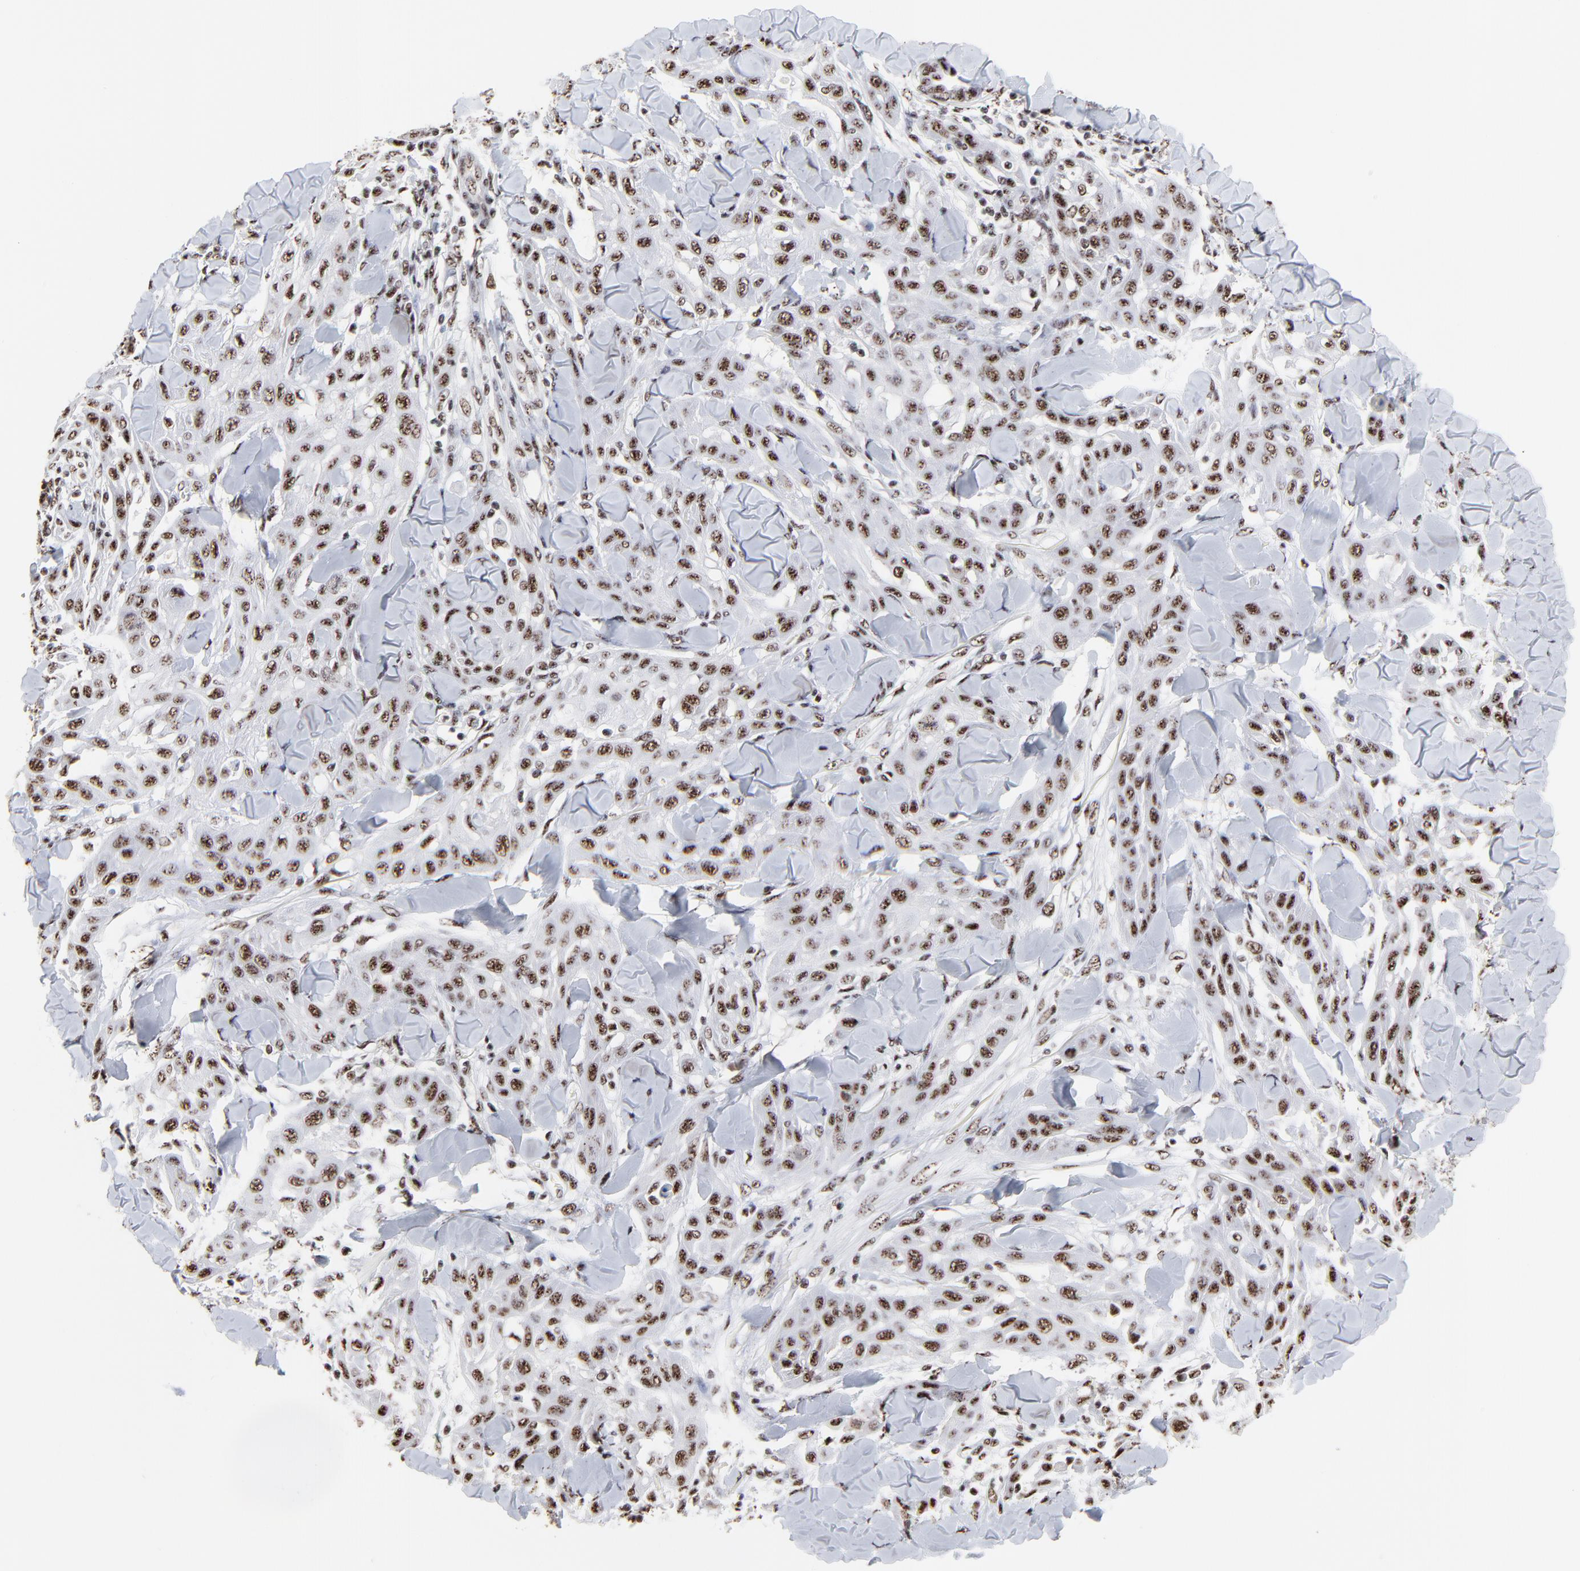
{"staining": {"intensity": "moderate", "quantity": ">75%", "location": "nuclear"}, "tissue": "skin cancer", "cell_type": "Tumor cells", "image_type": "cancer", "snomed": [{"axis": "morphology", "description": "Squamous cell carcinoma, NOS"}, {"axis": "topography", "description": "Skin"}], "caption": "Moderate nuclear staining is seen in about >75% of tumor cells in skin cancer. The staining is performed using DAB (3,3'-diaminobenzidine) brown chromogen to label protein expression. The nuclei are counter-stained blue using hematoxylin.", "gene": "MBD4", "patient": {"sex": "male", "age": 24}}